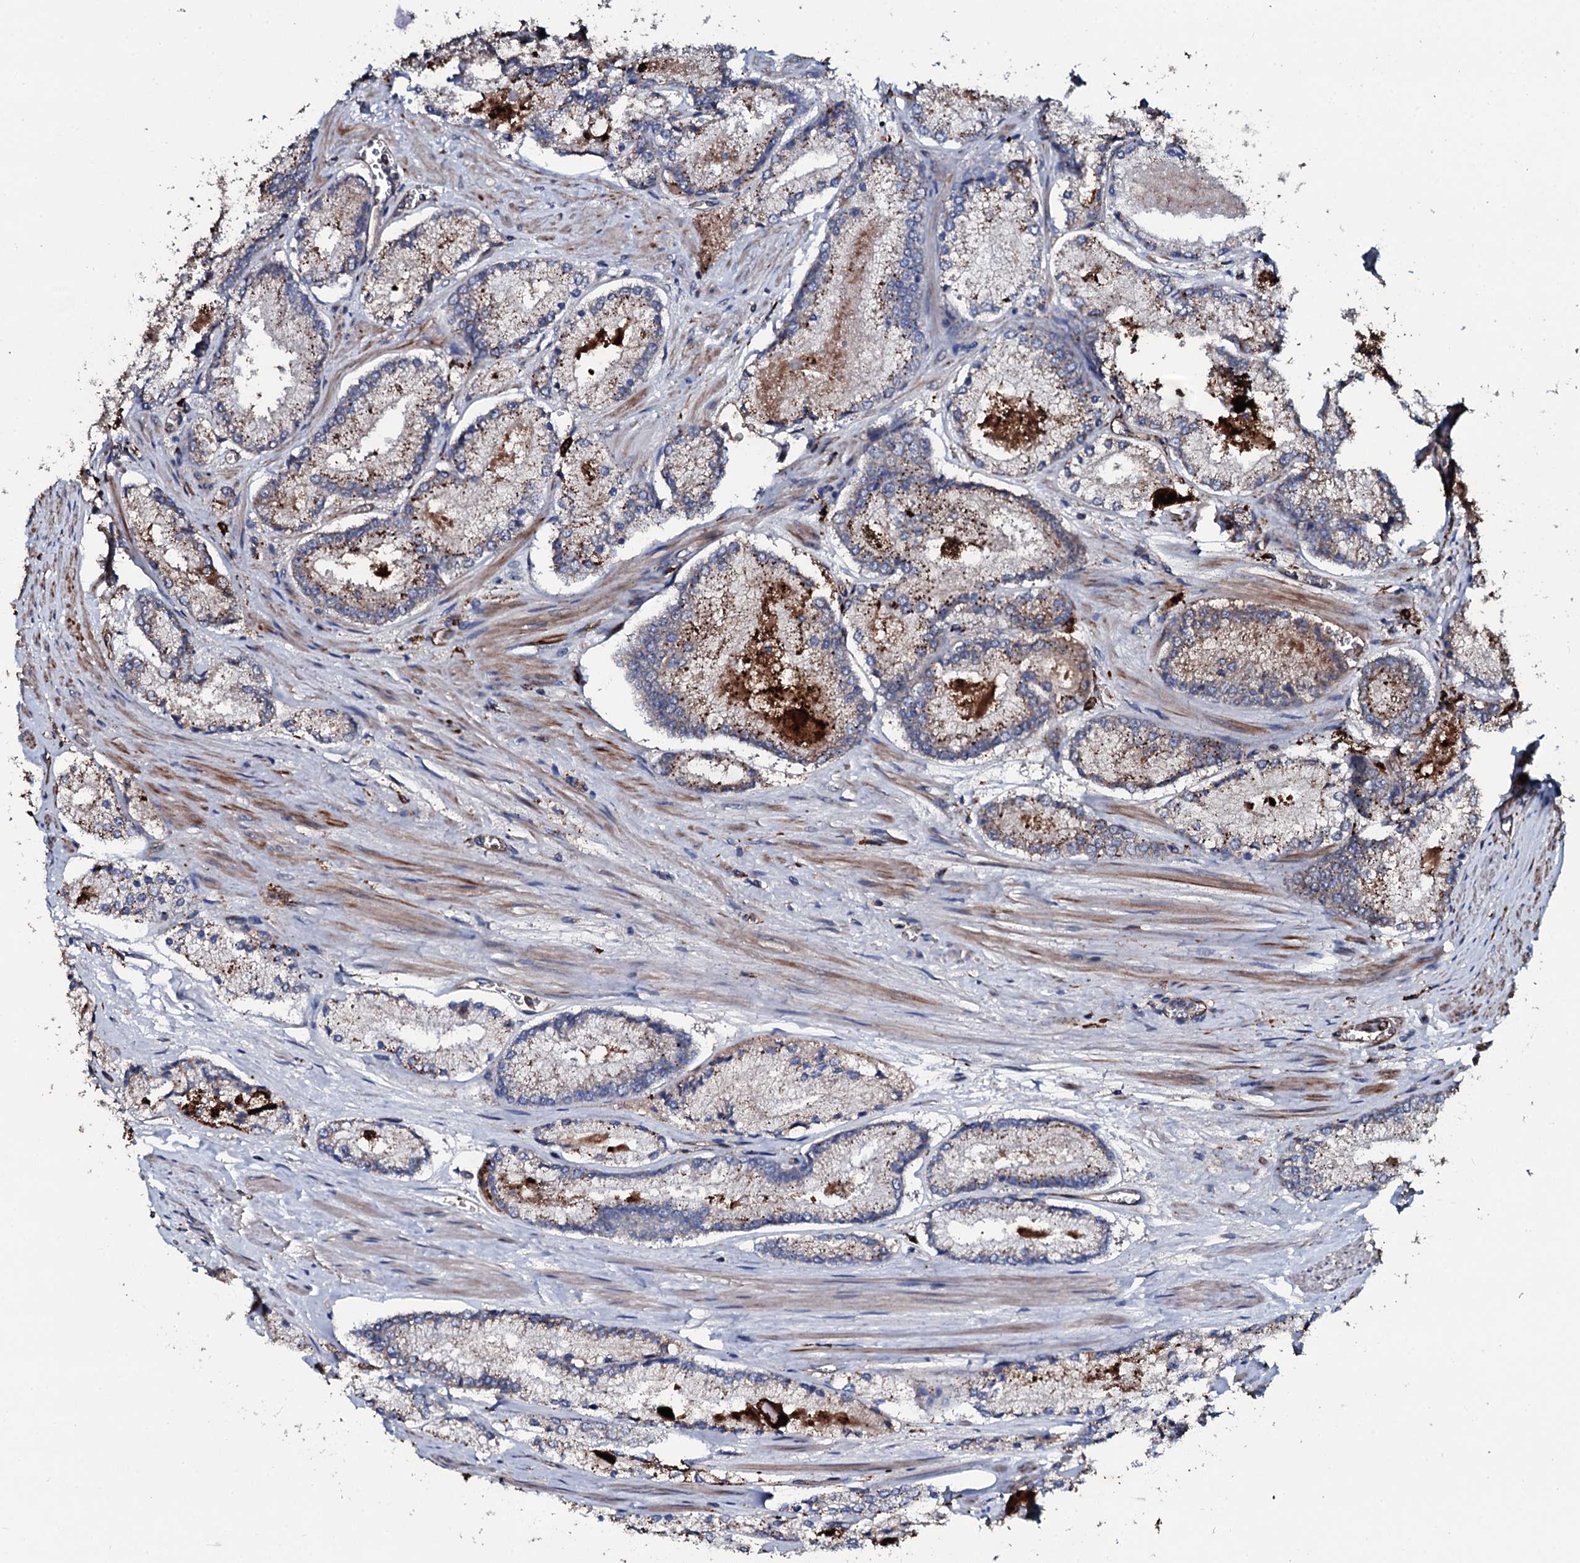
{"staining": {"intensity": "moderate", "quantity": "<25%", "location": "cytoplasmic/membranous"}, "tissue": "prostate cancer", "cell_type": "Tumor cells", "image_type": "cancer", "snomed": [{"axis": "morphology", "description": "Adenocarcinoma, Low grade"}, {"axis": "topography", "description": "Prostate"}], "caption": "Human adenocarcinoma (low-grade) (prostate) stained for a protein (brown) displays moderate cytoplasmic/membranous positive staining in approximately <25% of tumor cells.", "gene": "TPGS2", "patient": {"sex": "male", "age": 74}}